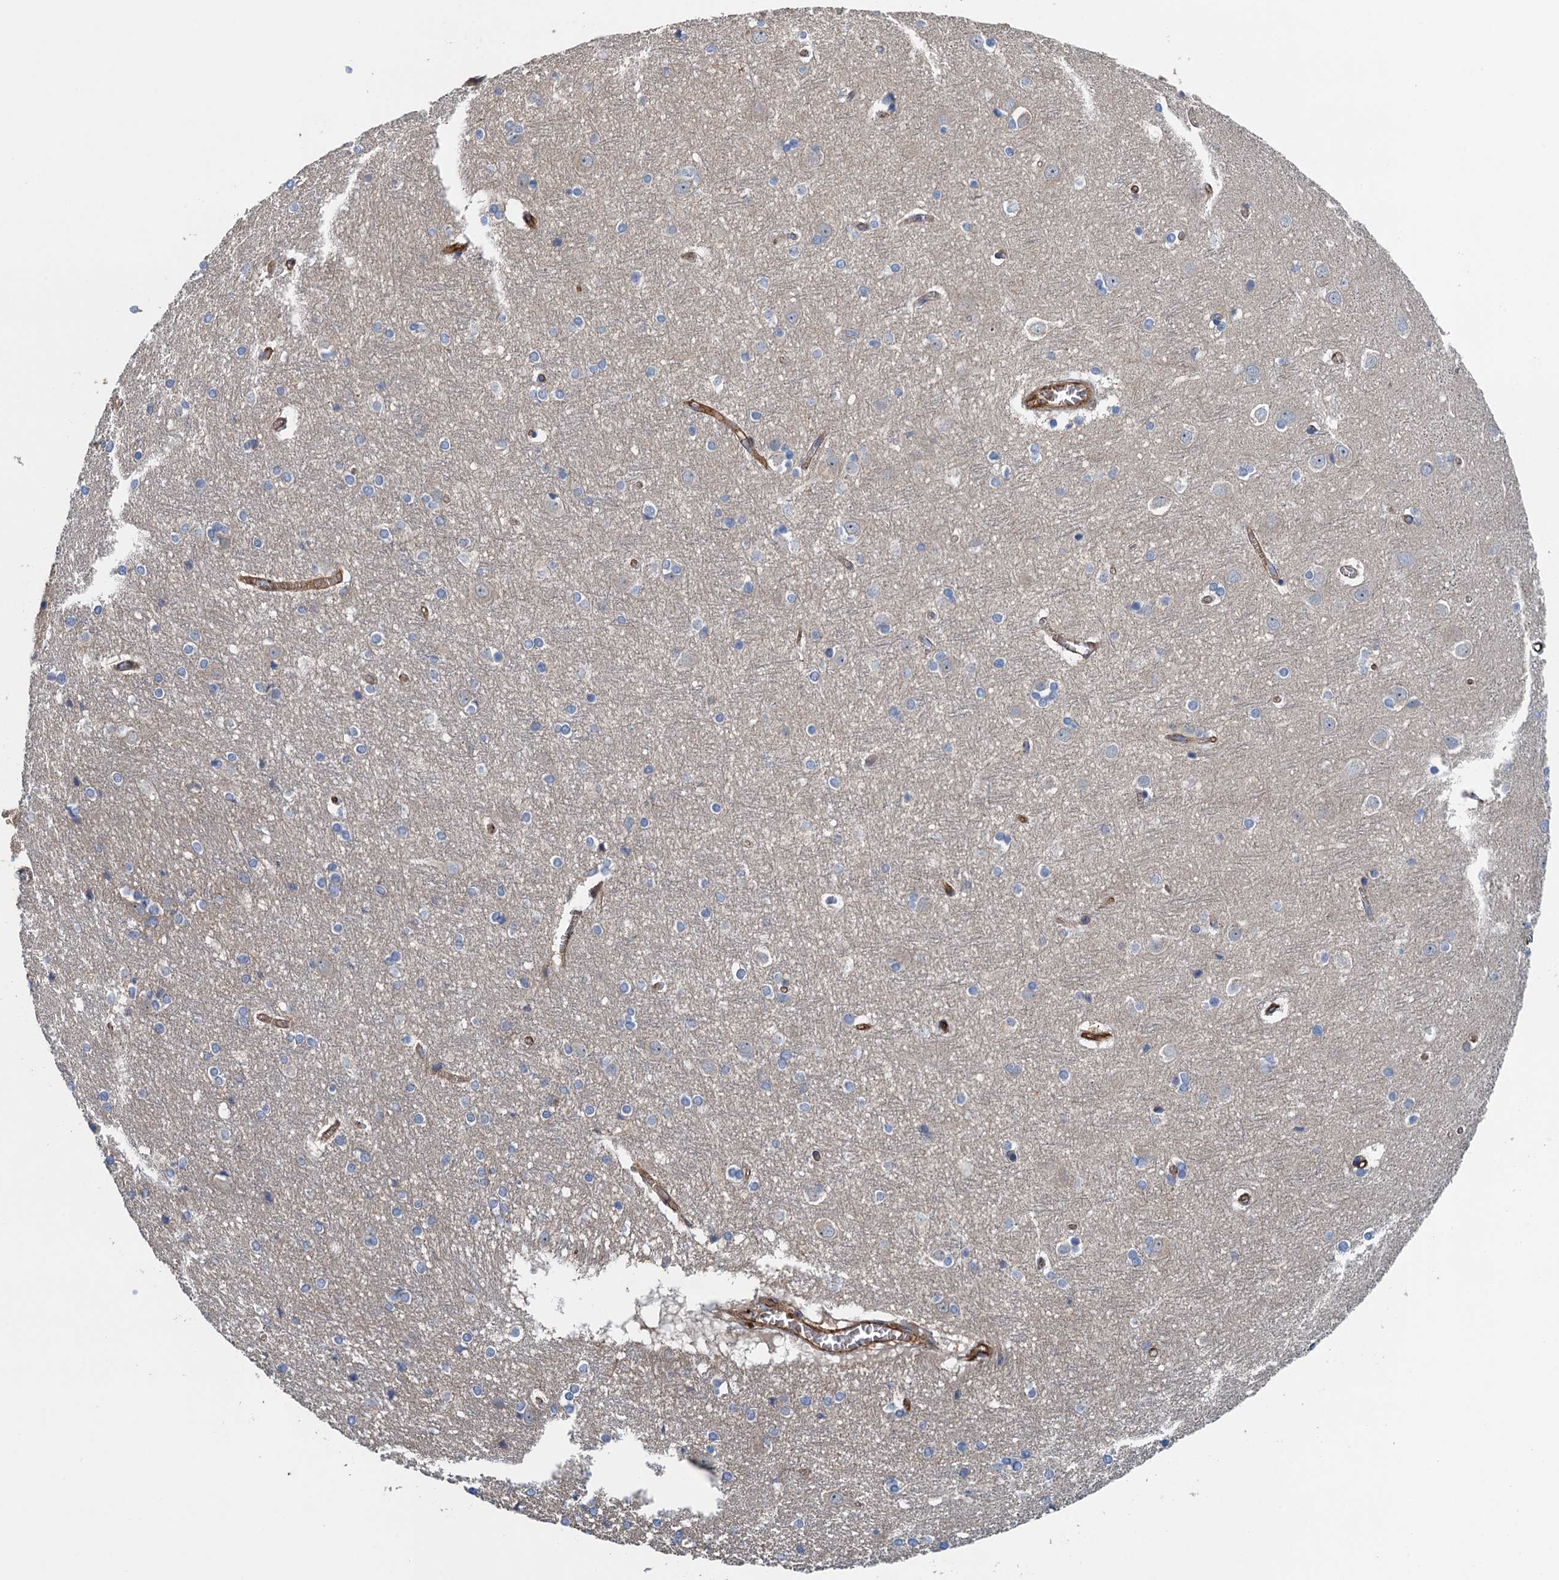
{"staining": {"intensity": "strong", "quantity": ">75%", "location": "cytoplasmic/membranous"}, "tissue": "cerebral cortex", "cell_type": "Endothelial cells", "image_type": "normal", "snomed": [{"axis": "morphology", "description": "Normal tissue, NOS"}, {"axis": "topography", "description": "Cerebral cortex"}], "caption": "IHC of benign cerebral cortex shows high levels of strong cytoplasmic/membranous staining in about >75% of endothelial cells.", "gene": "PPP1R14D", "patient": {"sex": "male", "age": 54}}